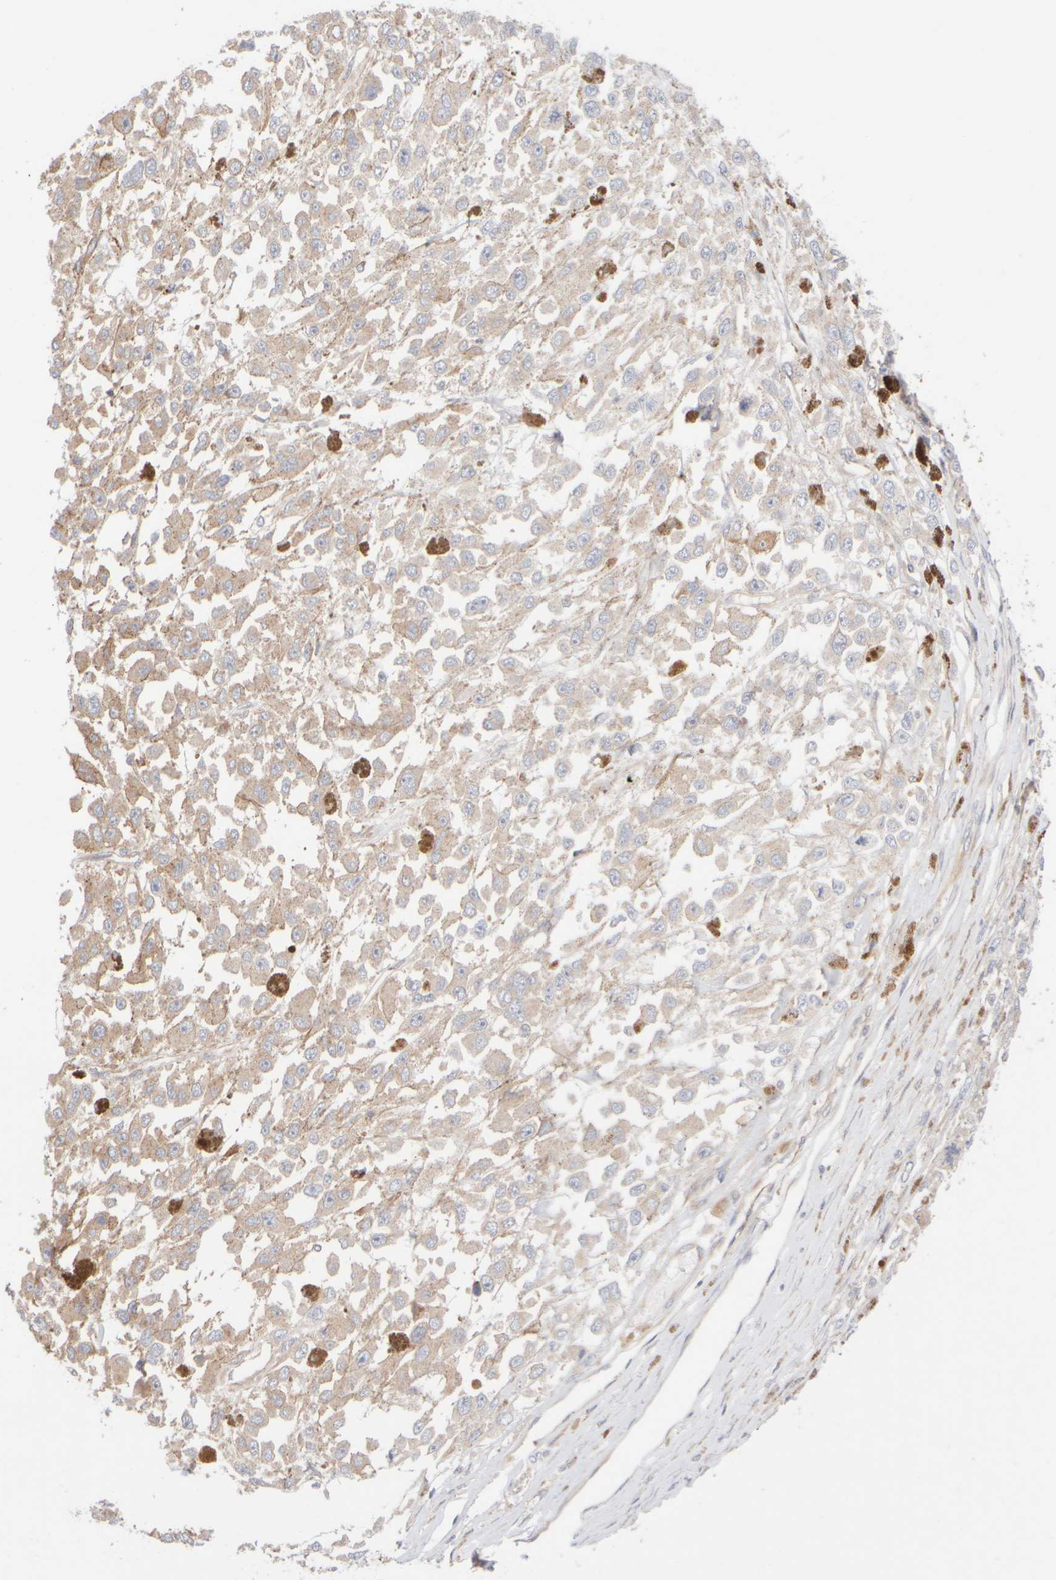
{"staining": {"intensity": "weak", "quantity": "25%-75%", "location": "cytoplasmic/membranous"}, "tissue": "melanoma", "cell_type": "Tumor cells", "image_type": "cancer", "snomed": [{"axis": "morphology", "description": "Malignant melanoma, Metastatic site"}, {"axis": "topography", "description": "Lymph node"}], "caption": "Approximately 25%-75% of tumor cells in malignant melanoma (metastatic site) reveal weak cytoplasmic/membranous protein staining as visualized by brown immunohistochemical staining.", "gene": "RABEP1", "patient": {"sex": "male", "age": 59}}